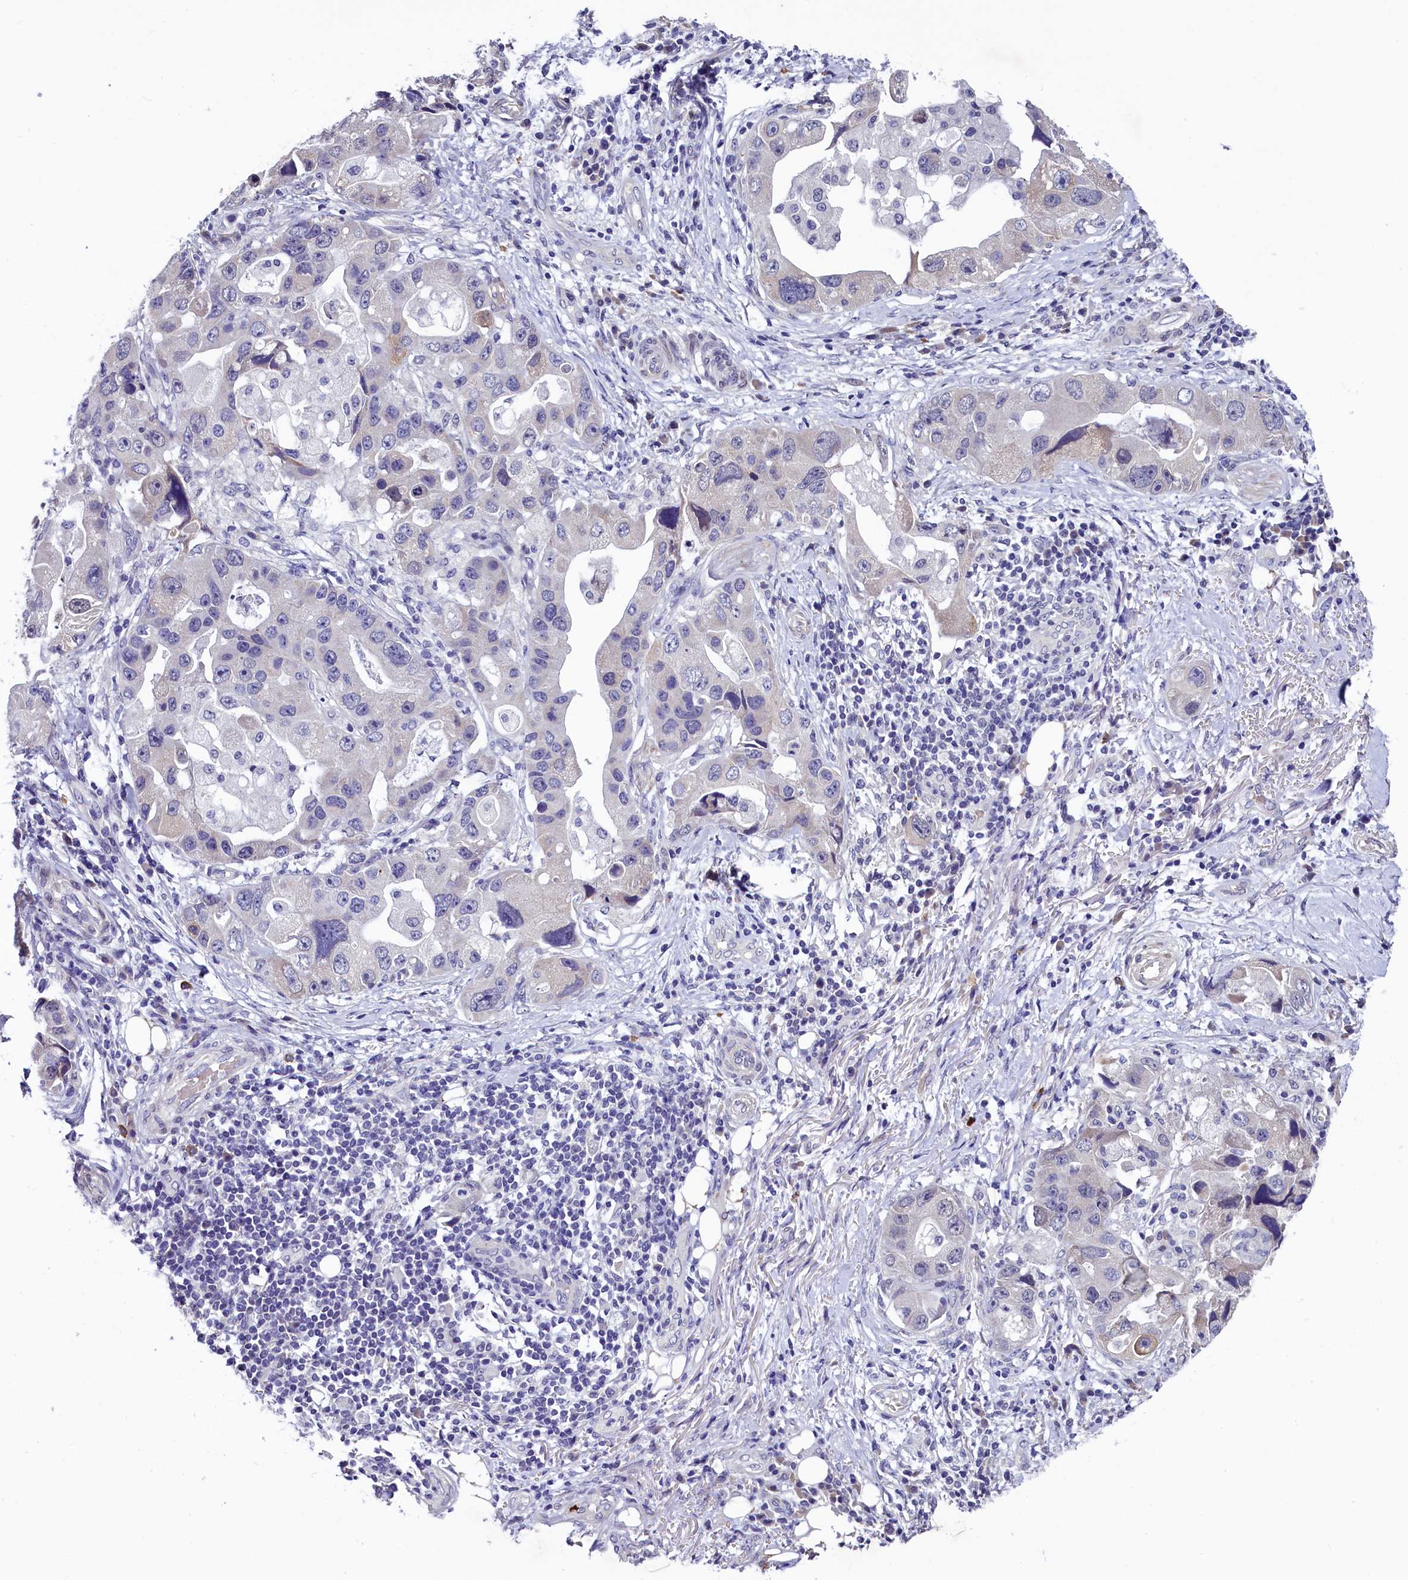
{"staining": {"intensity": "negative", "quantity": "none", "location": "none"}, "tissue": "lung cancer", "cell_type": "Tumor cells", "image_type": "cancer", "snomed": [{"axis": "morphology", "description": "Adenocarcinoma, NOS"}, {"axis": "topography", "description": "Lung"}], "caption": "This is an IHC micrograph of lung cancer (adenocarcinoma). There is no expression in tumor cells.", "gene": "SLC39A6", "patient": {"sex": "female", "age": 54}}